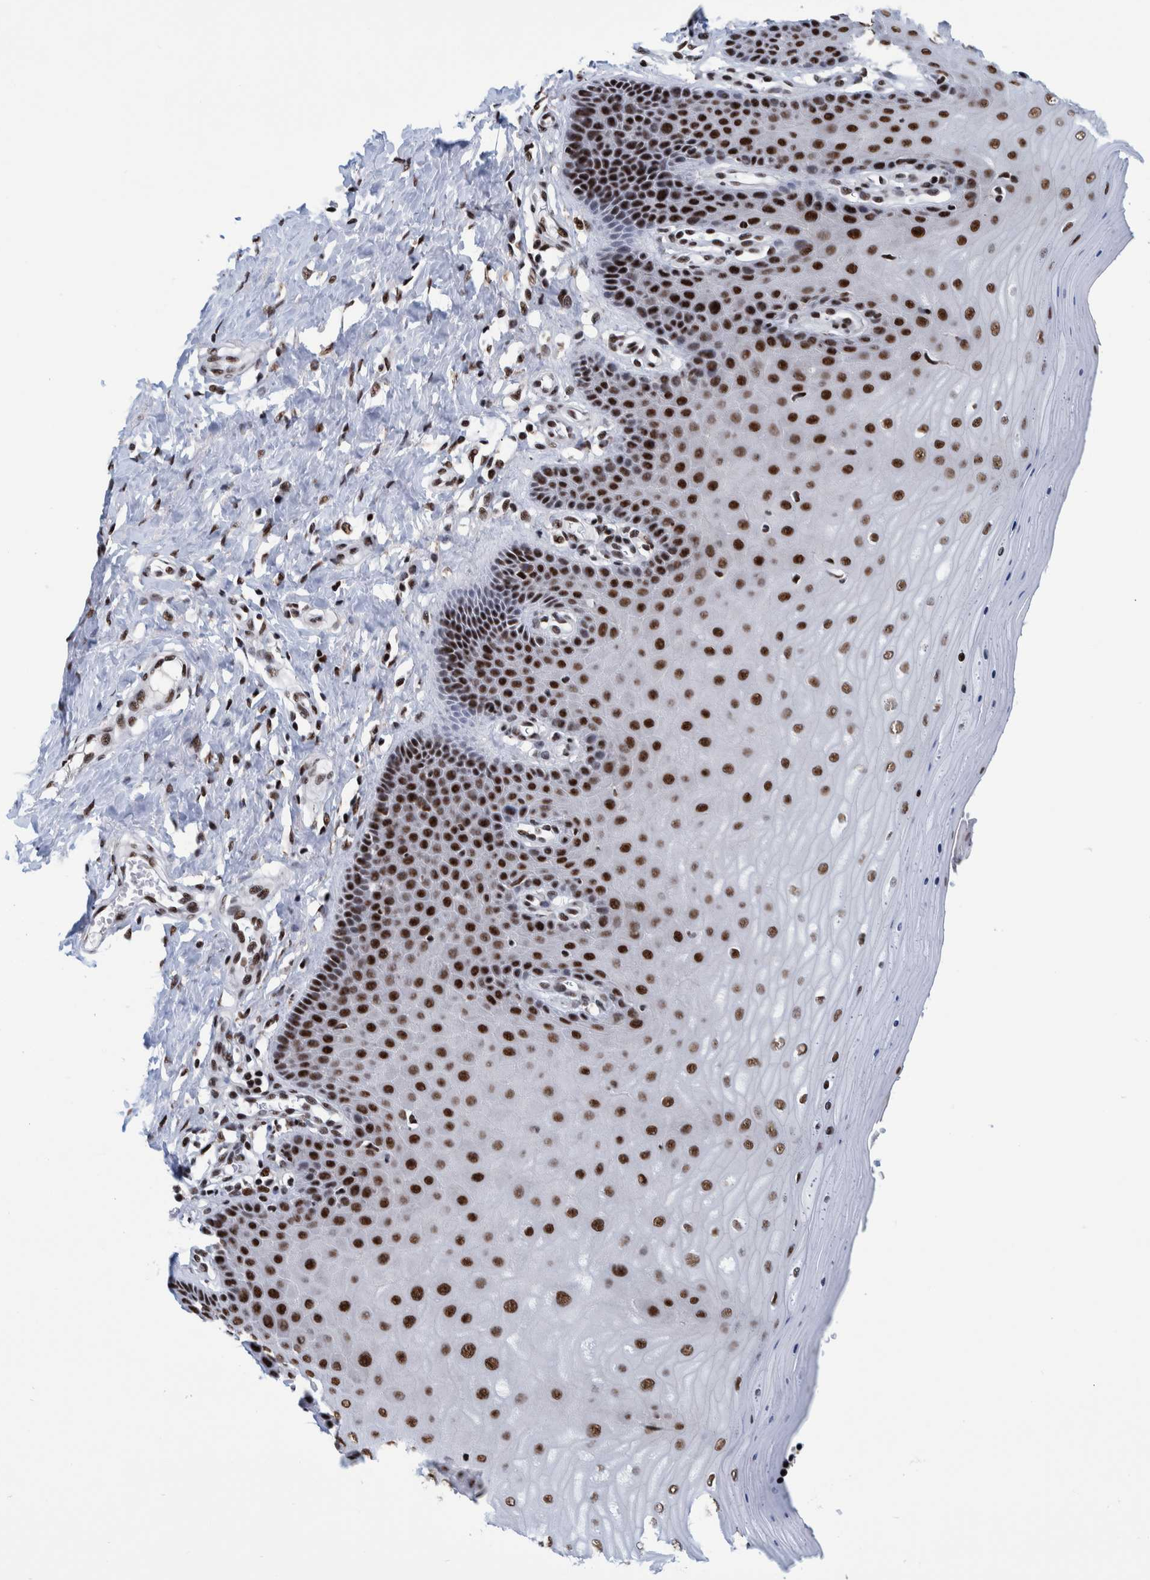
{"staining": {"intensity": "strong", "quantity": ">75%", "location": "nuclear"}, "tissue": "cervix", "cell_type": "Glandular cells", "image_type": "normal", "snomed": [{"axis": "morphology", "description": "Normal tissue, NOS"}, {"axis": "topography", "description": "Cervix"}], "caption": "Protein analysis of normal cervix exhibits strong nuclear staining in approximately >75% of glandular cells. The staining is performed using DAB (3,3'-diaminobenzidine) brown chromogen to label protein expression. The nuclei are counter-stained blue using hematoxylin.", "gene": "EFTUD2", "patient": {"sex": "female", "age": 55}}